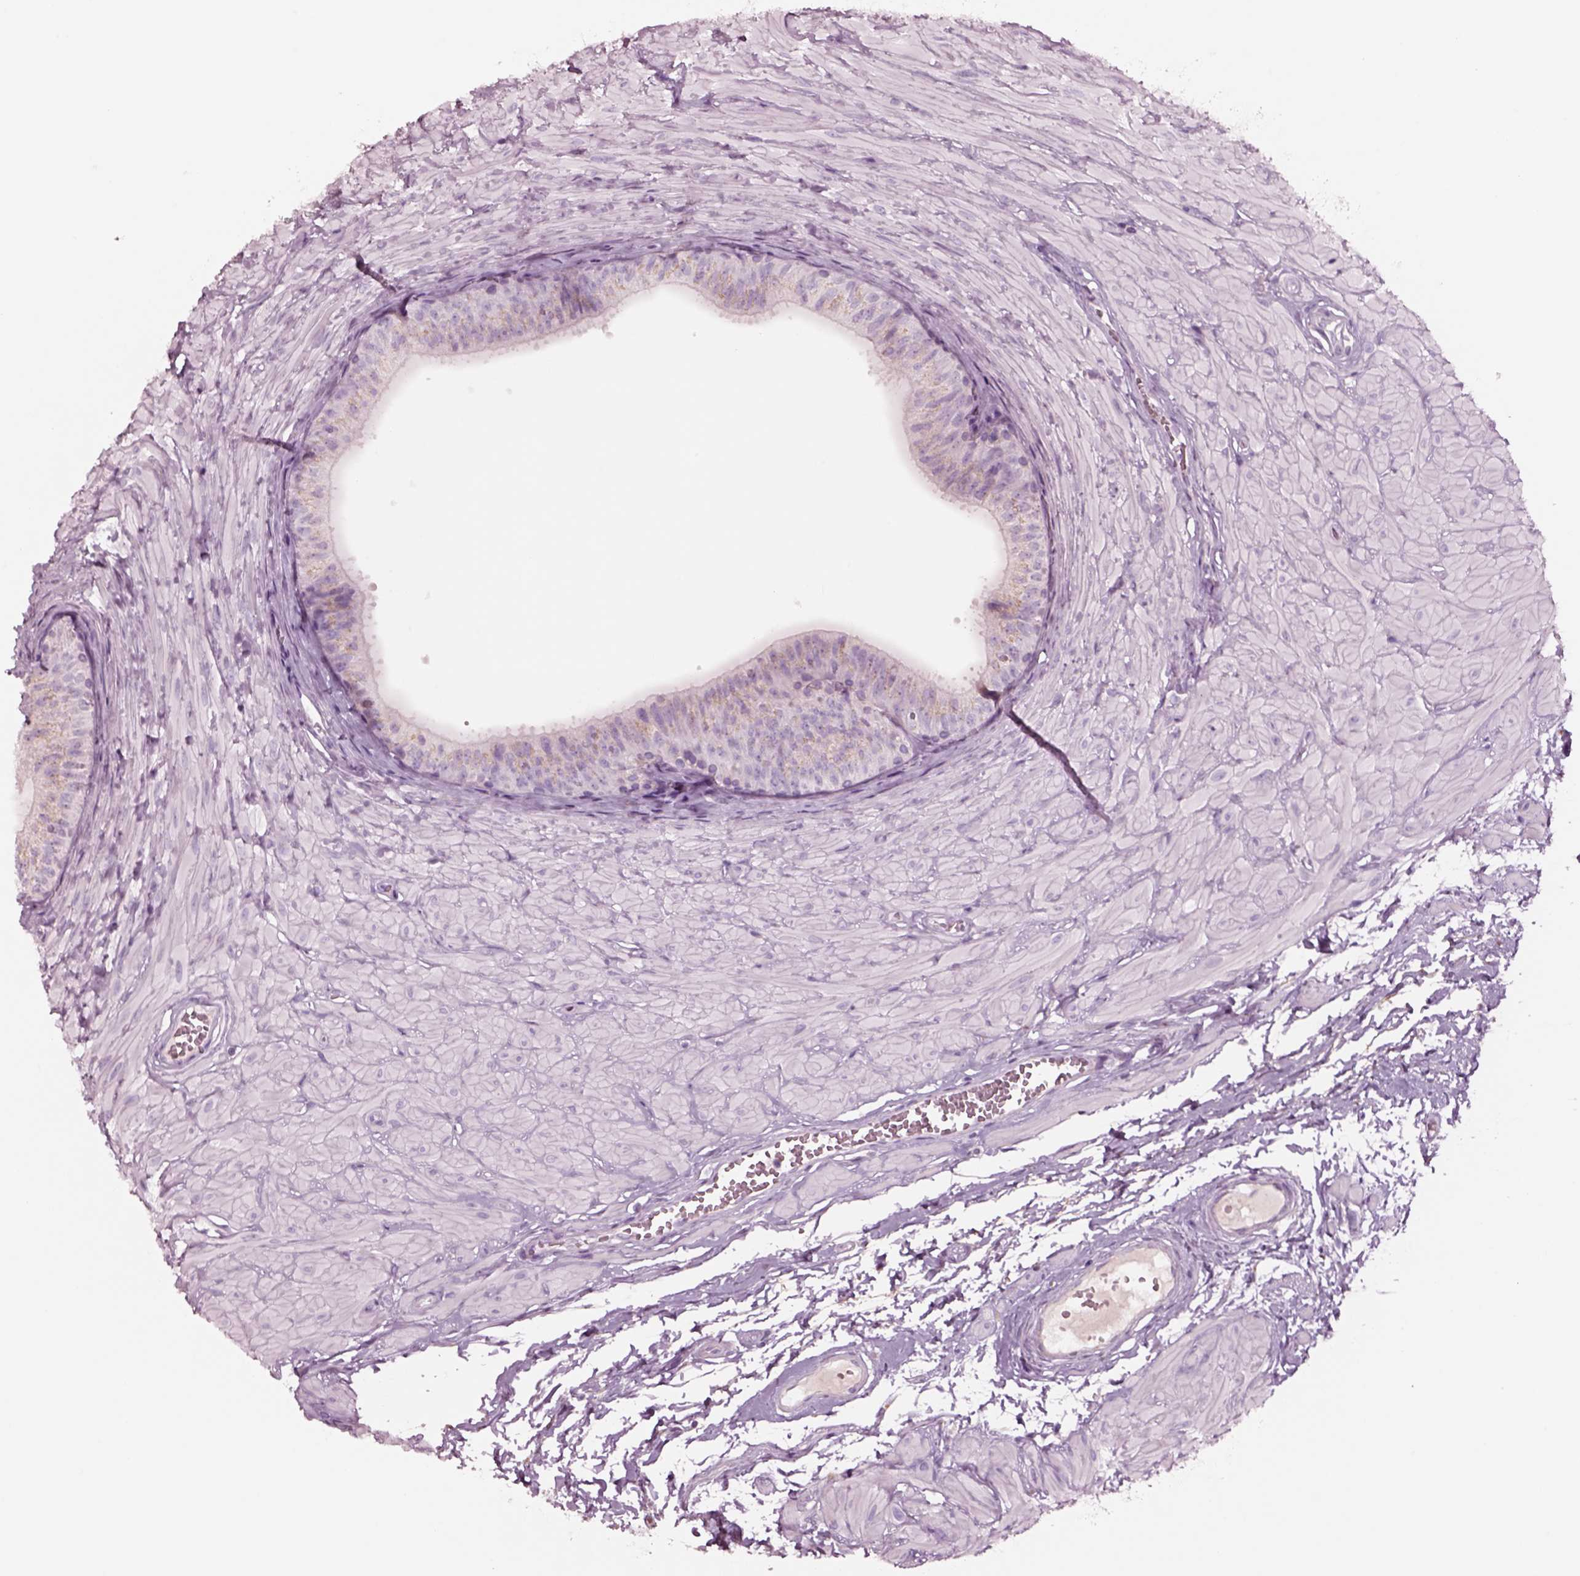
{"staining": {"intensity": "negative", "quantity": "none", "location": "none"}, "tissue": "epididymis", "cell_type": "Glandular cells", "image_type": "normal", "snomed": [{"axis": "morphology", "description": "Normal tissue, NOS"}, {"axis": "topography", "description": "Epididymis"}, {"axis": "topography", "description": "Vas deferens"}], "caption": "Immunohistochemistry image of normal epididymis stained for a protein (brown), which shows no positivity in glandular cells.", "gene": "NMRK2", "patient": {"sex": "male", "age": 23}}